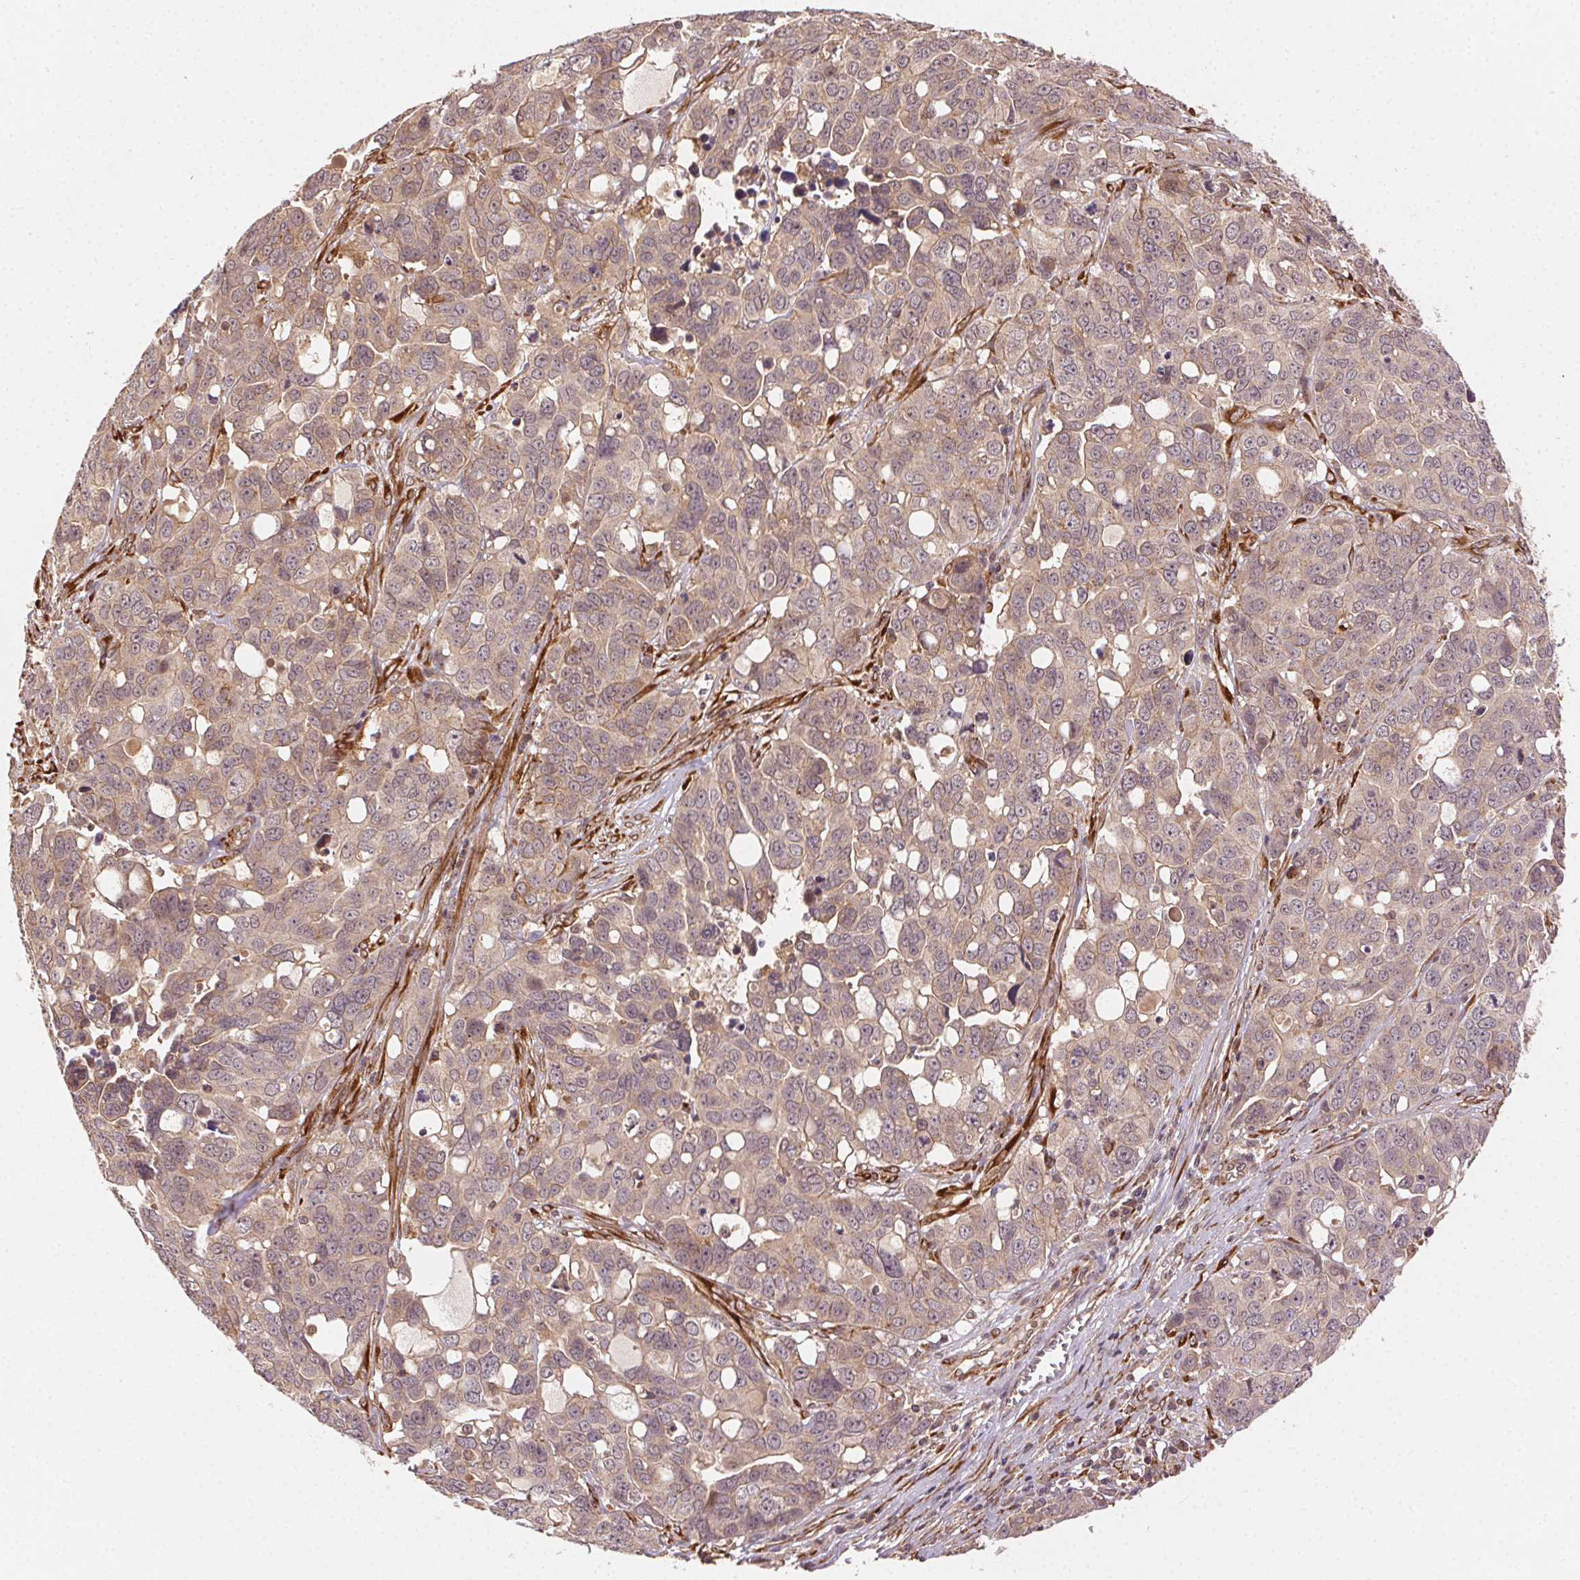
{"staining": {"intensity": "weak", "quantity": ">75%", "location": "cytoplasmic/membranous"}, "tissue": "ovarian cancer", "cell_type": "Tumor cells", "image_type": "cancer", "snomed": [{"axis": "morphology", "description": "Carcinoma, endometroid"}, {"axis": "topography", "description": "Ovary"}], "caption": "The micrograph reveals immunohistochemical staining of endometroid carcinoma (ovarian). There is weak cytoplasmic/membranous expression is seen in about >75% of tumor cells.", "gene": "KLHL15", "patient": {"sex": "female", "age": 78}}